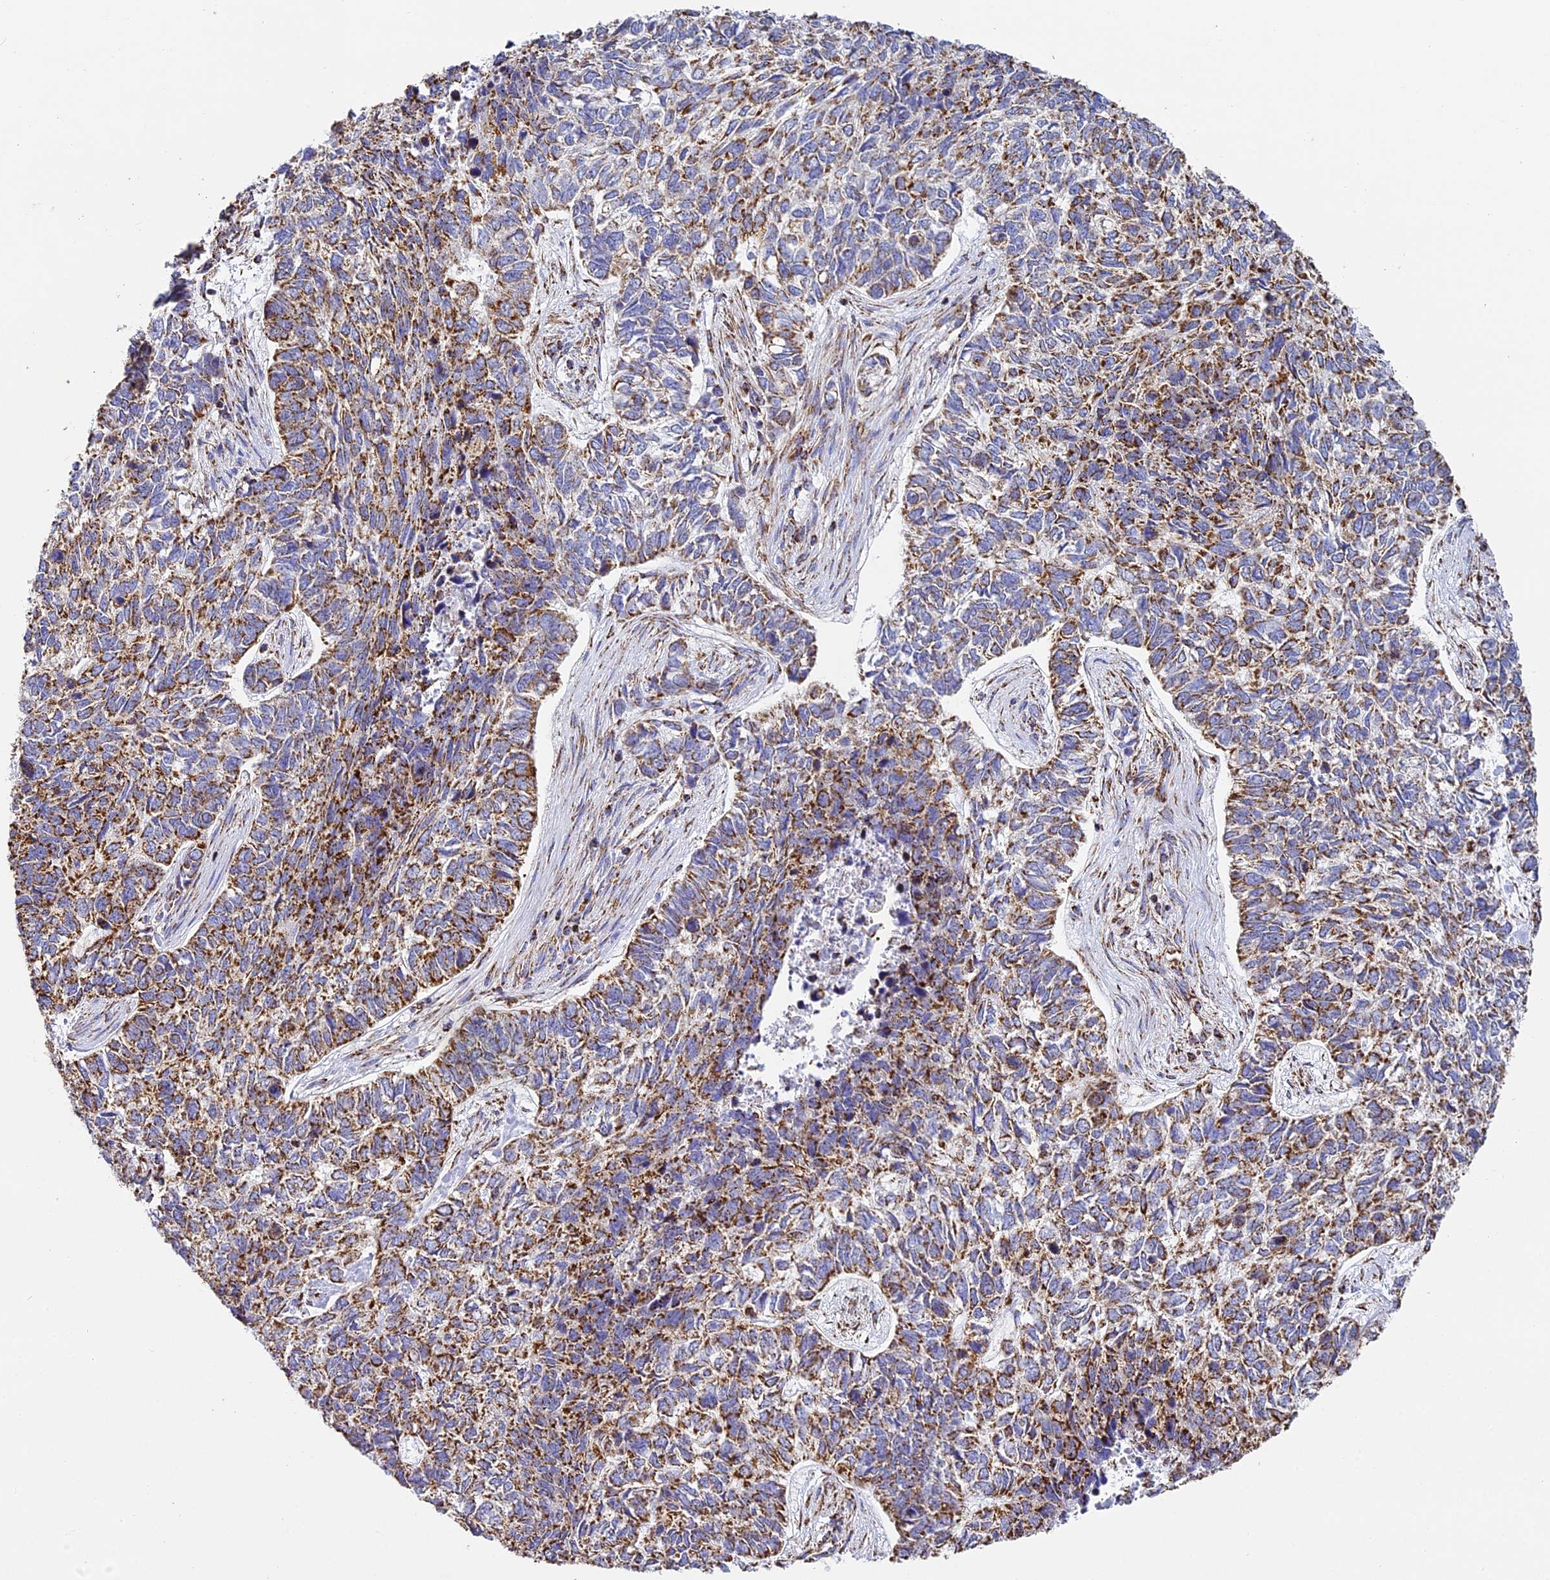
{"staining": {"intensity": "strong", "quantity": ">75%", "location": "cytoplasmic/membranous"}, "tissue": "skin cancer", "cell_type": "Tumor cells", "image_type": "cancer", "snomed": [{"axis": "morphology", "description": "Basal cell carcinoma"}, {"axis": "topography", "description": "Skin"}], "caption": "Immunohistochemical staining of skin basal cell carcinoma exhibits strong cytoplasmic/membranous protein staining in approximately >75% of tumor cells.", "gene": "STK17A", "patient": {"sex": "female", "age": 65}}